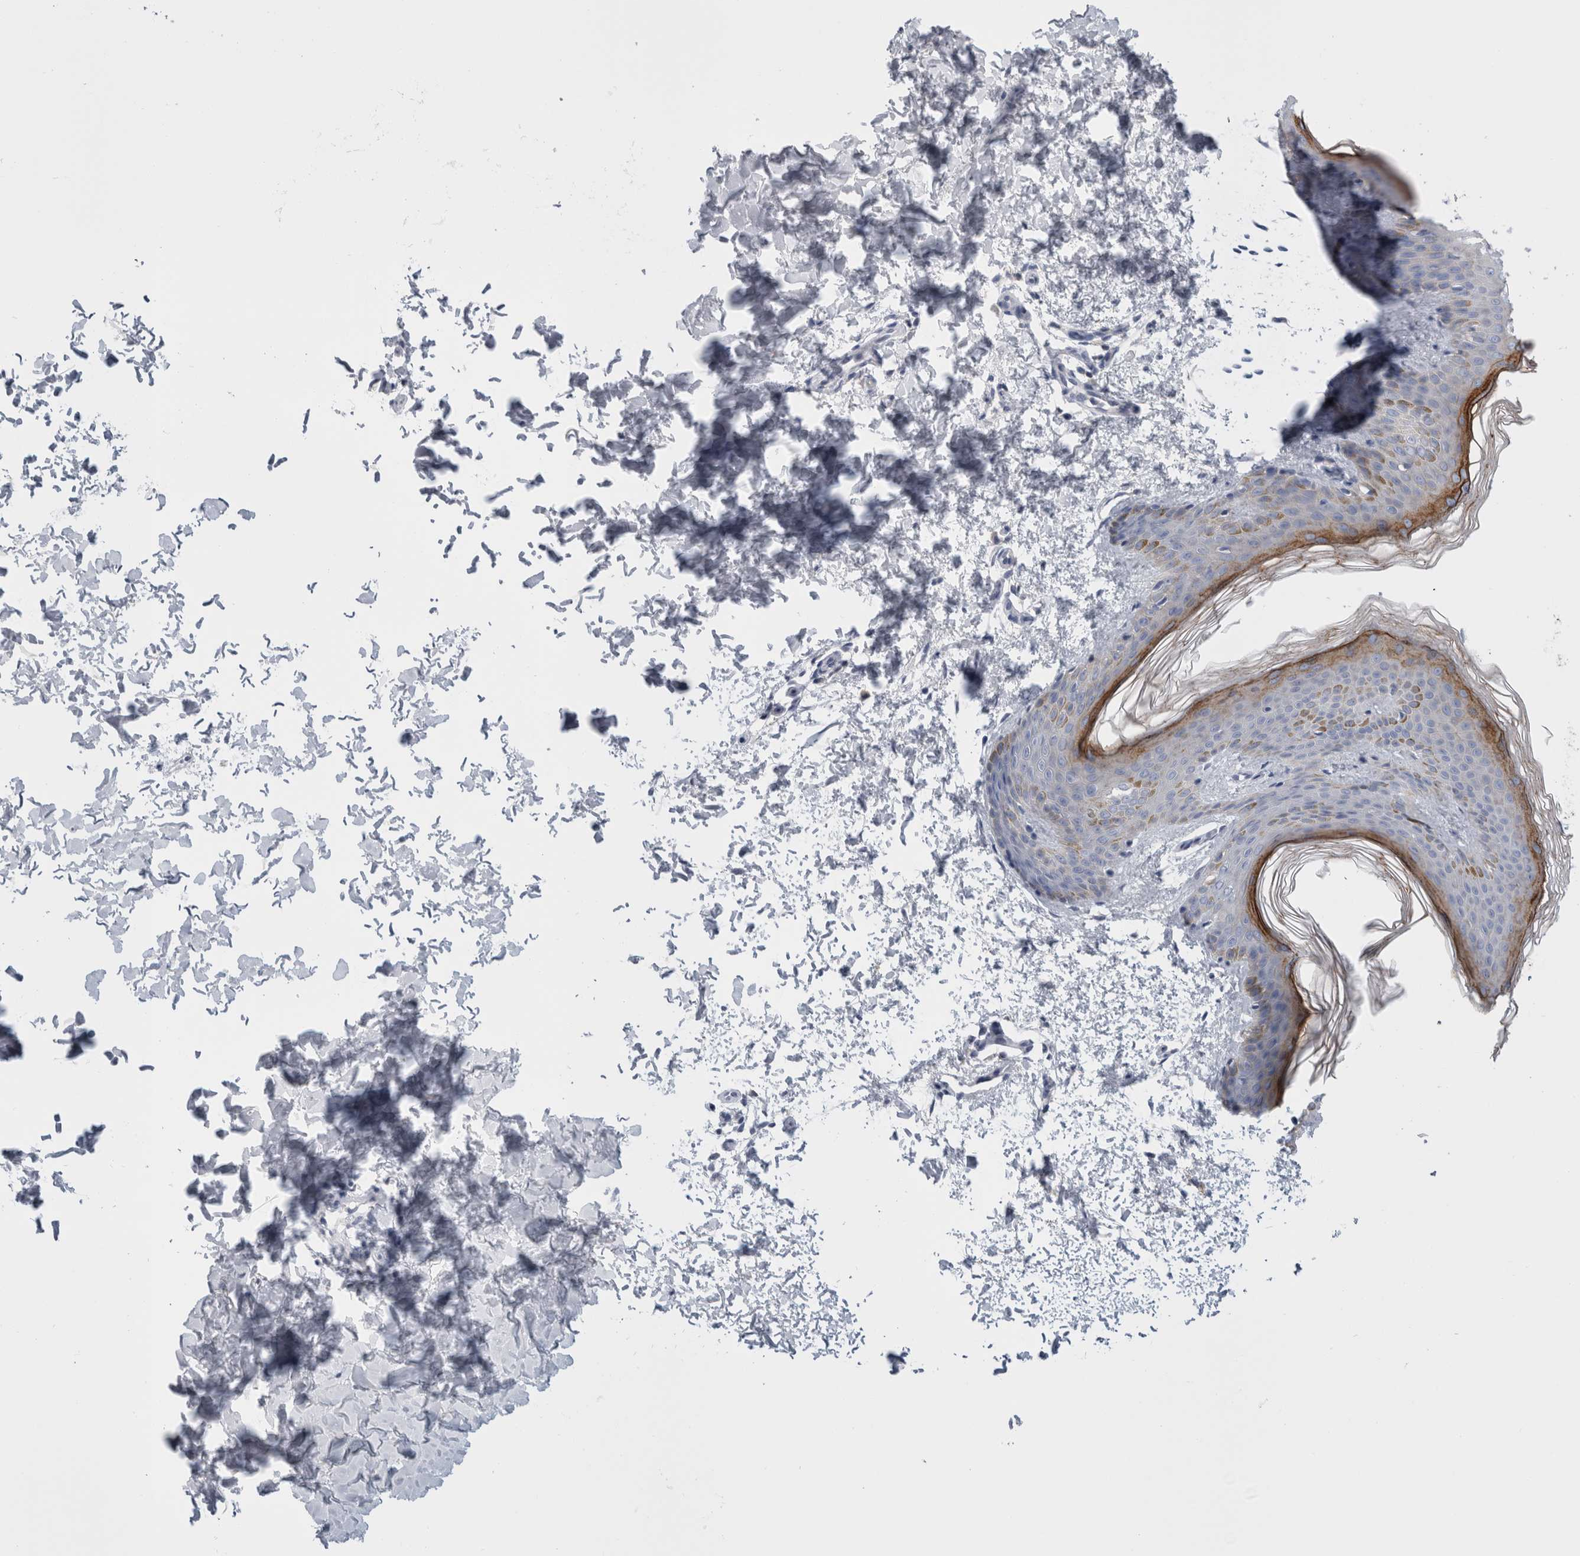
{"staining": {"intensity": "negative", "quantity": "none", "location": "none"}, "tissue": "skin", "cell_type": "Fibroblasts", "image_type": "normal", "snomed": [{"axis": "morphology", "description": "Normal tissue, NOS"}, {"axis": "morphology", "description": "Neoplasm, benign, NOS"}, {"axis": "topography", "description": "Skin"}, {"axis": "topography", "description": "Soft tissue"}], "caption": "This is an immunohistochemistry image of benign skin. There is no staining in fibroblasts.", "gene": "ANKFY1", "patient": {"sex": "male", "age": 26}}